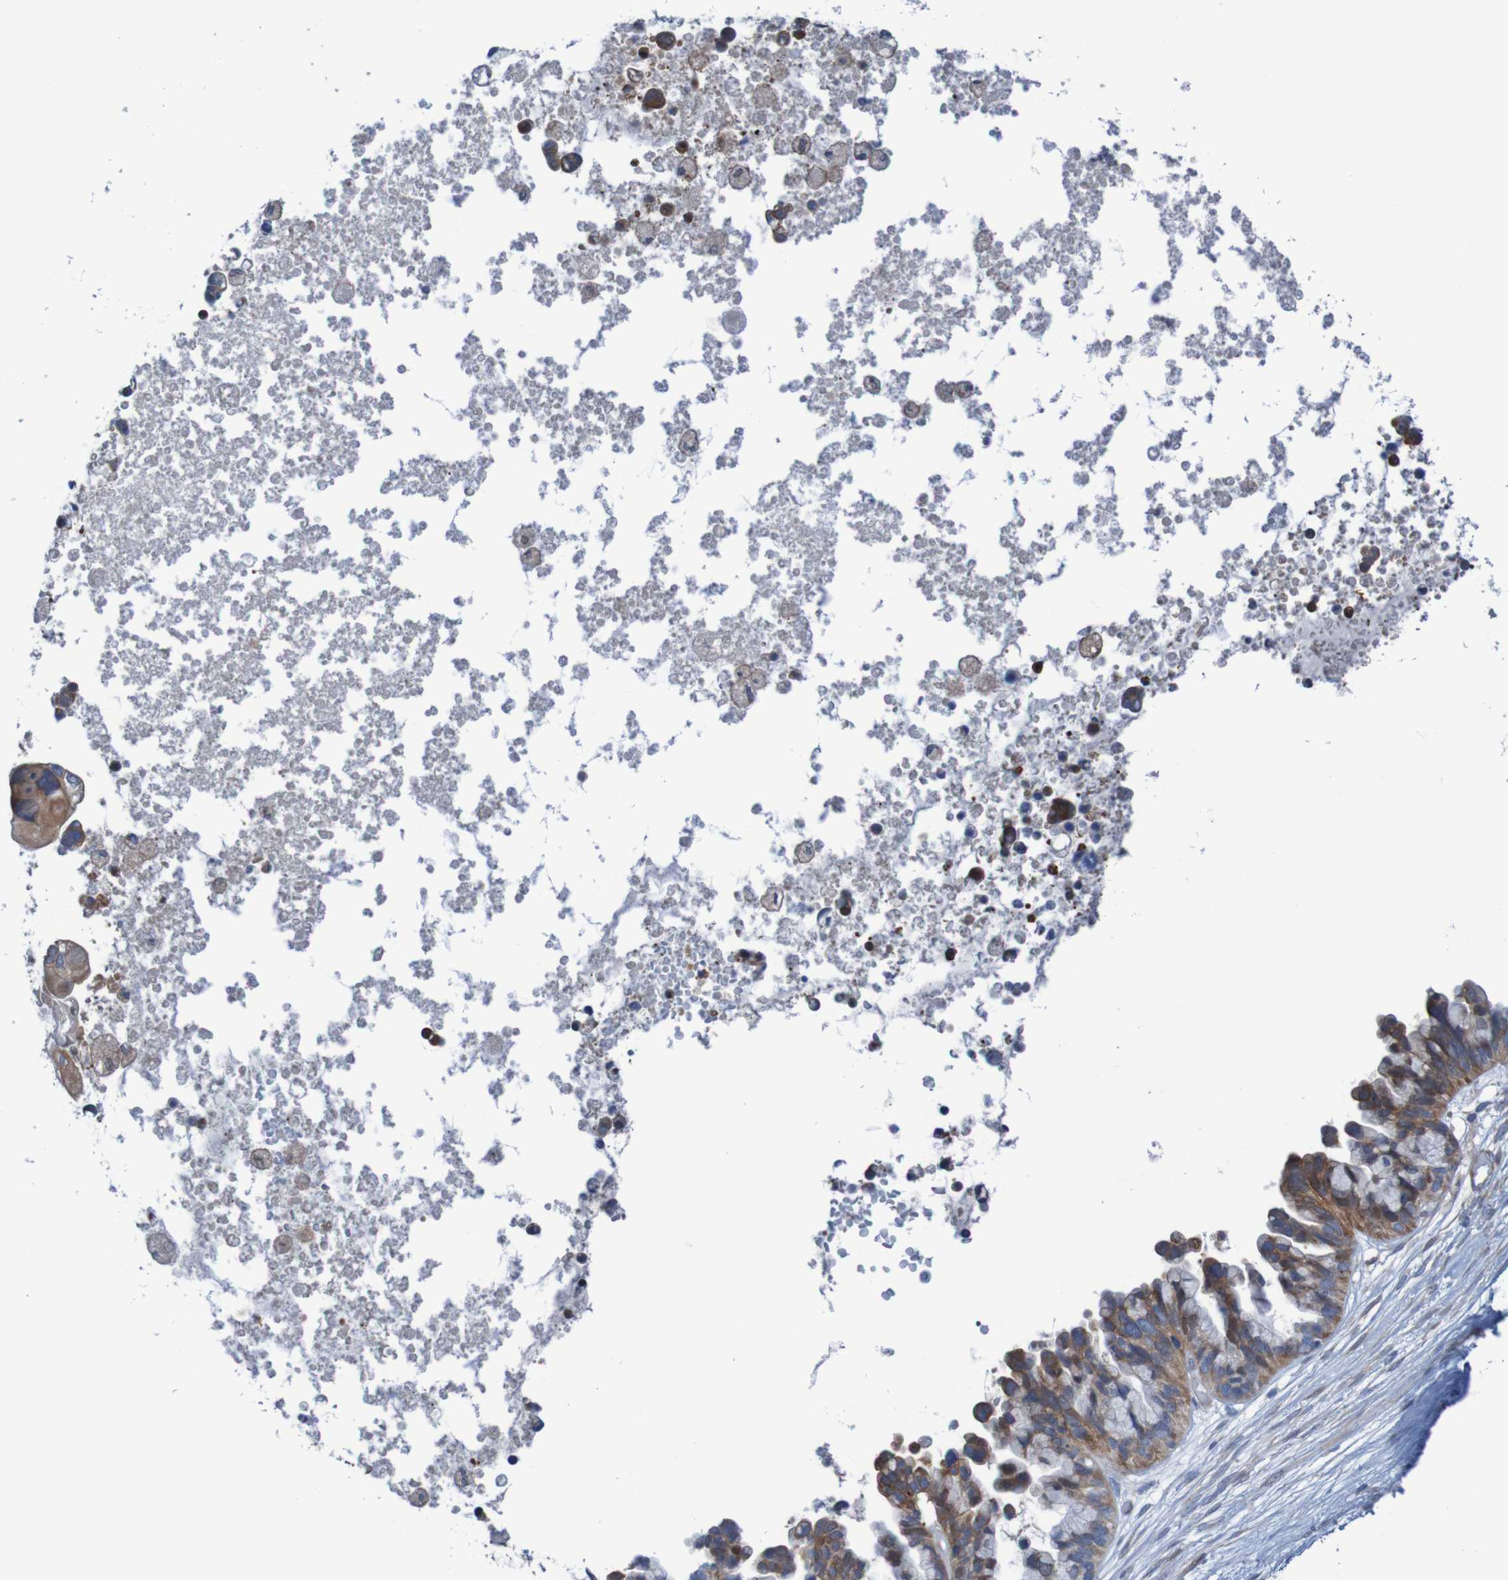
{"staining": {"intensity": "moderate", "quantity": ">75%", "location": "cytoplasmic/membranous"}, "tissue": "ovarian cancer", "cell_type": "Tumor cells", "image_type": "cancer", "snomed": [{"axis": "morphology", "description": "Cystadenocarcinoma, serous, NOS"}, {"axis": "topography", "description": "Ovary"}], "caption": "A histopathology image of human ovarian cancer stained for a protein demonstrates moderate cytoplasmic/membranous brown staining in tumor cells.", "gene": "ANGPT4", "patient": {"sex": "female", "age": 56}}